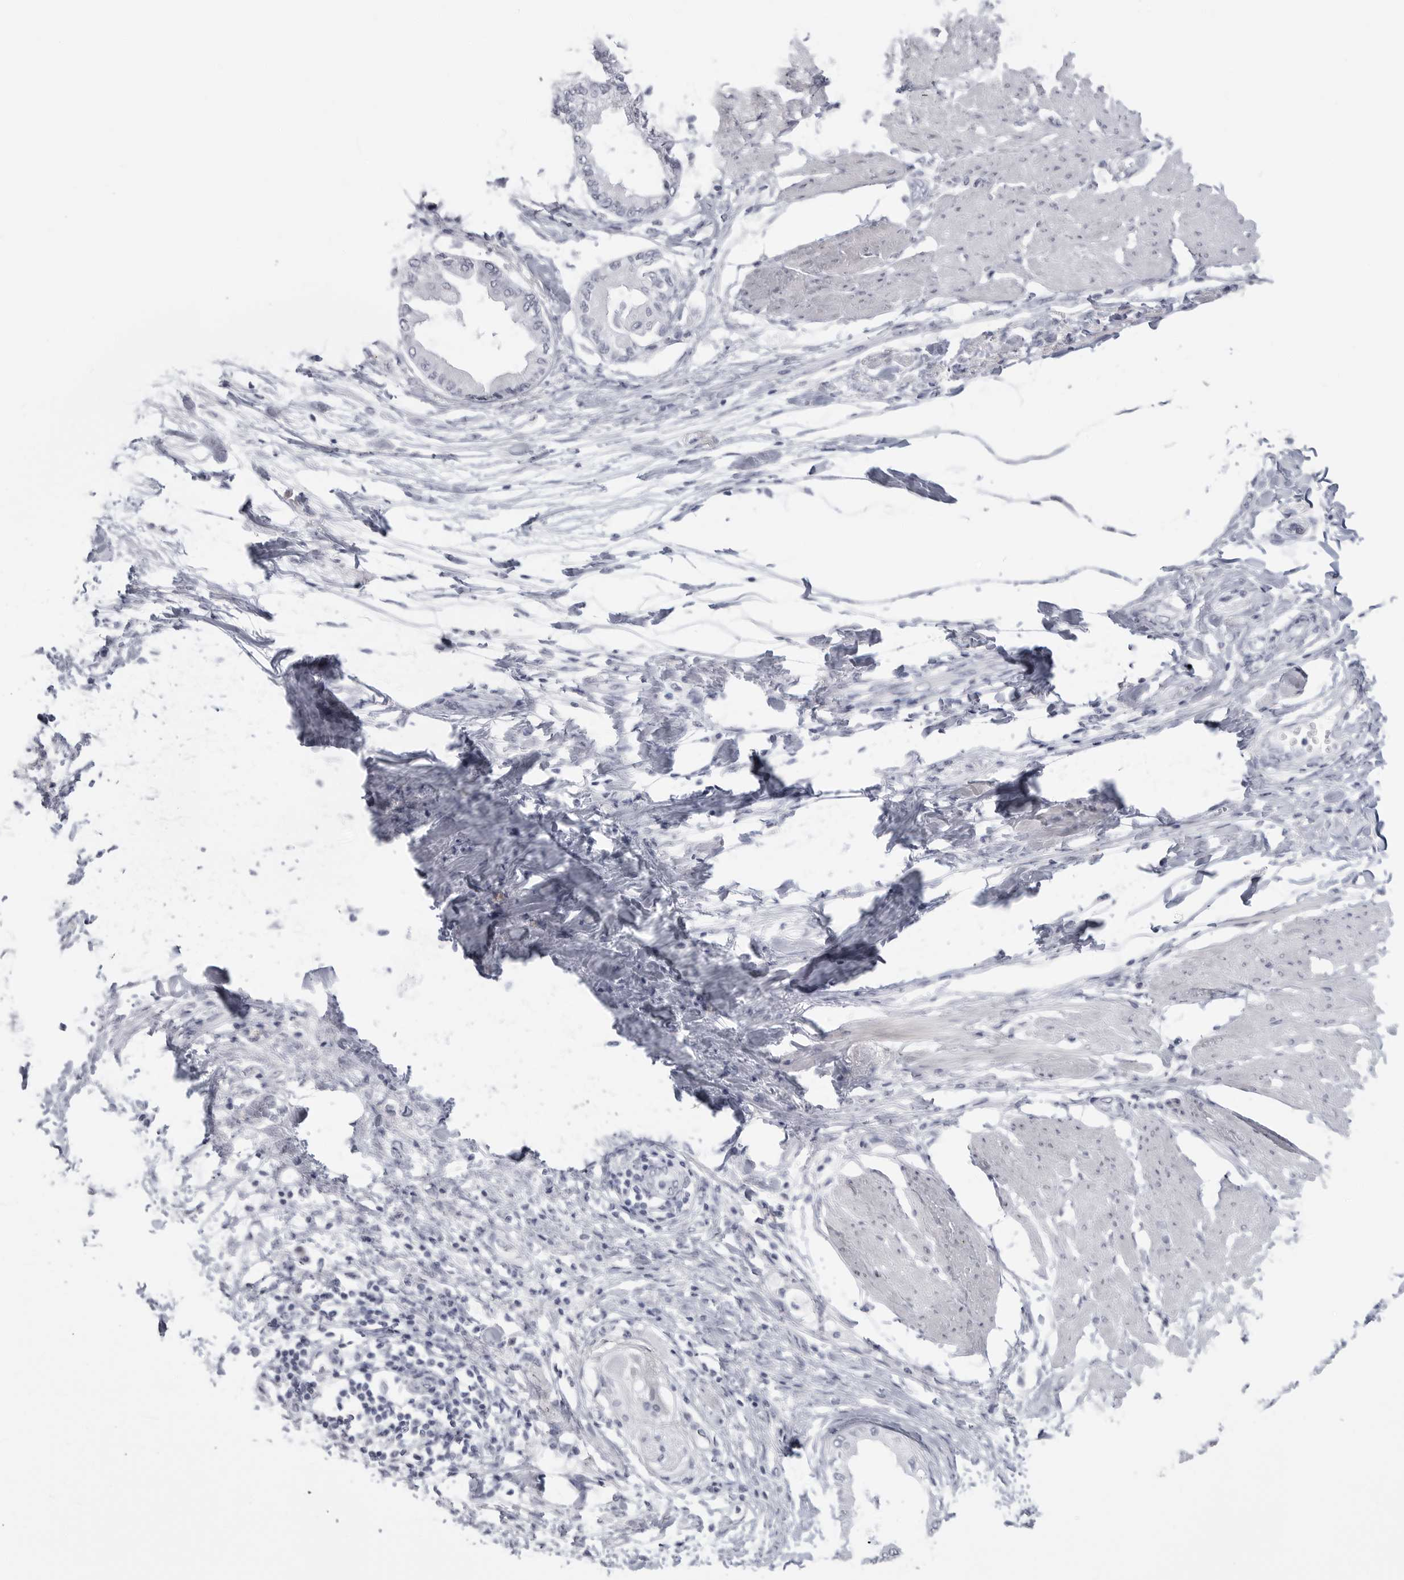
{"staining": {"intensity": "negative", "quantity": "none", "location": "none"}, "tissue": "pancreatic cancer", "cell_type": "Tumor cells", "image_type": "cancer", "snomed": [{"axis": "morphology", "description": "Normal tissue, NOS"}, {"axis": "morphology", "description": "Adenocarcinoma, NOS"}, {"axis": "topography", "description": "Pancreas"}, {"axis": "topography", "description": "Duodenum"}], "caption": "Protein analysis of pancreatic cancer shows no significant staining in tumor cells. (DAB (3,3'-diaminobenzidine) IHC, high magnification).", "gene": "PGA3", "patient": {"sex": "female", "age": 60}}